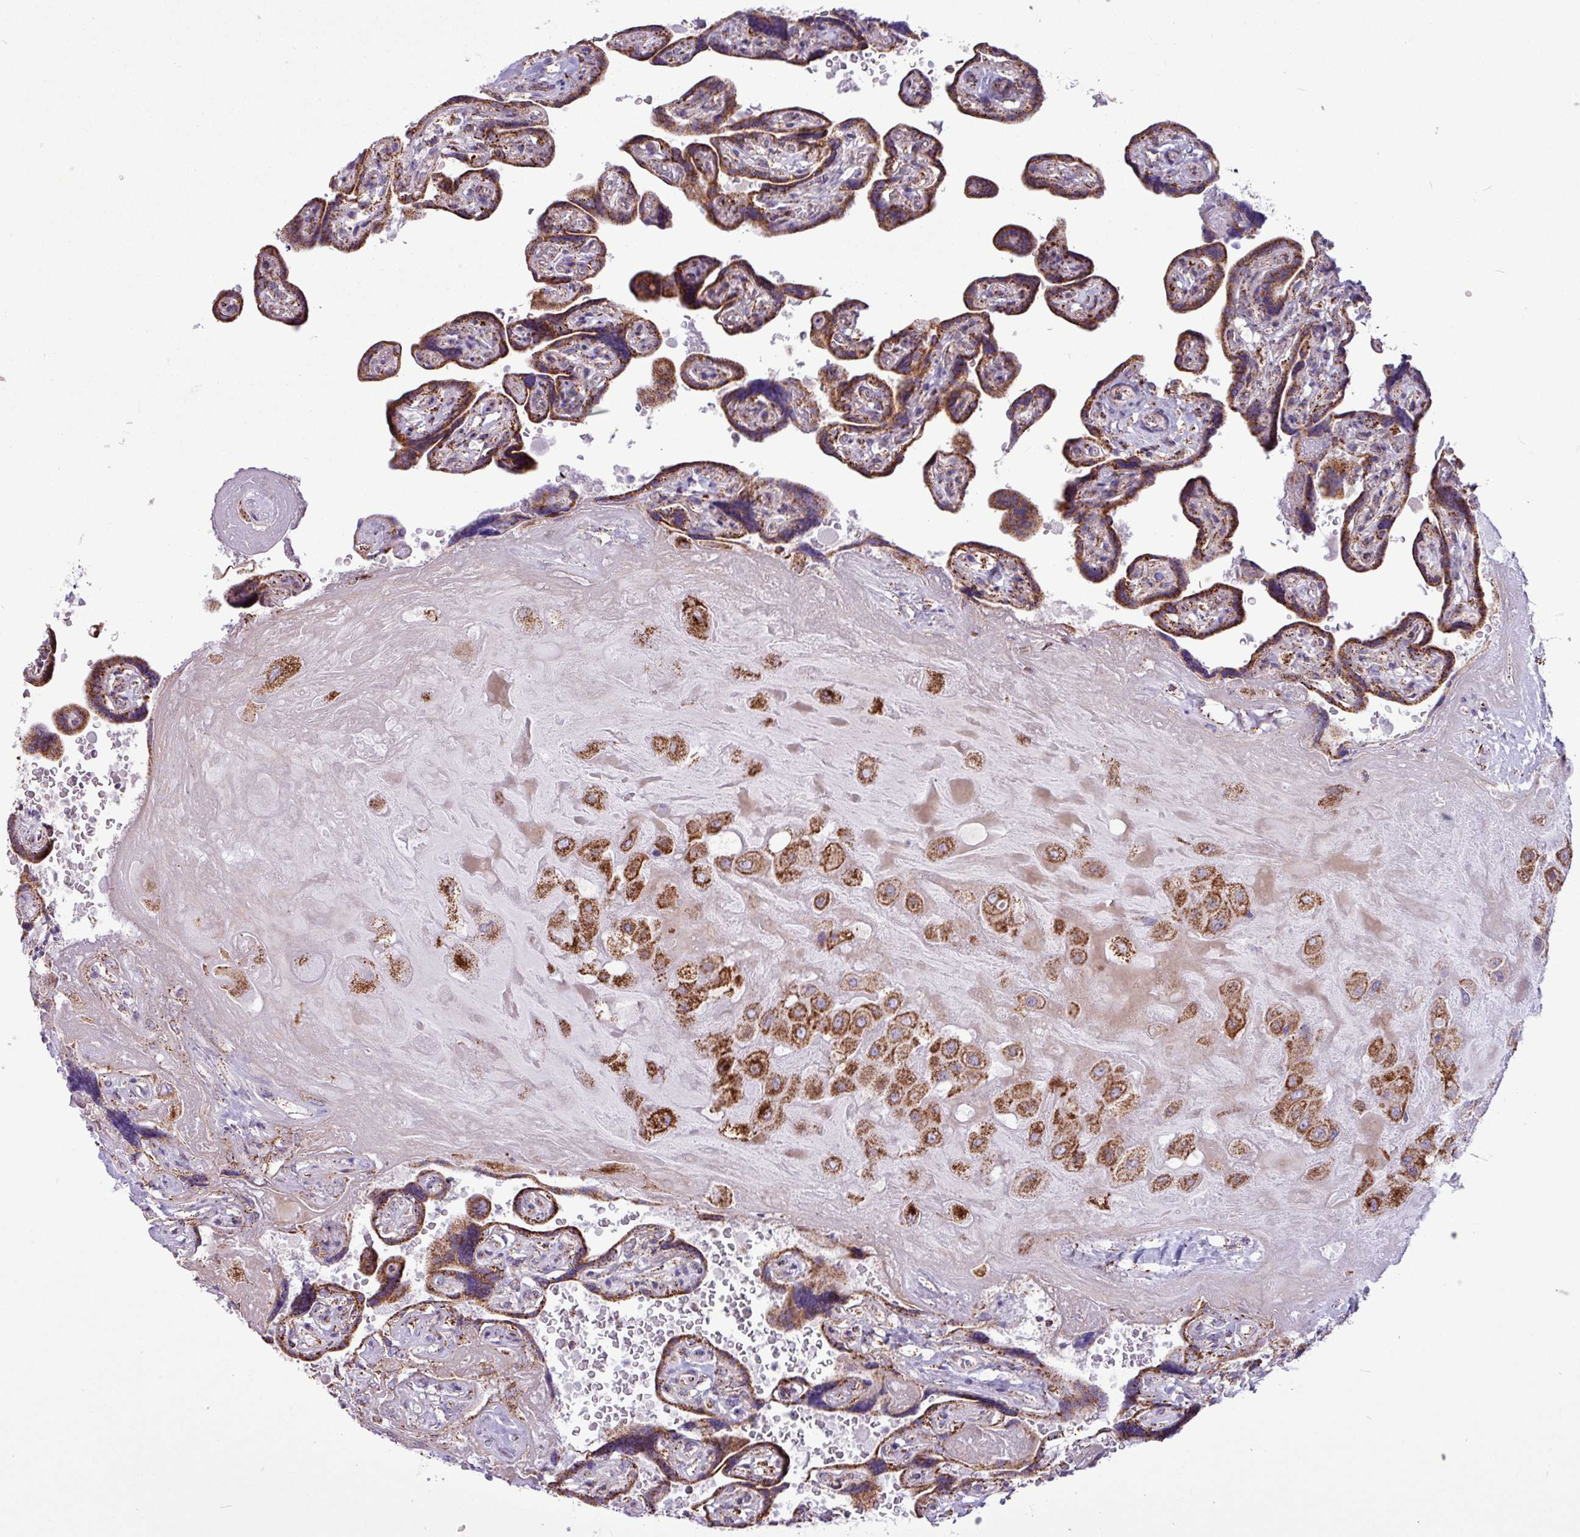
{"staining": {"intensity": "moderate", "quantity": ">75%", "location": "cytoplasmic/membranous"}, "tissue": "placenta", "cell_type": "Decidual cells", "image_type": "normal", "snomed": [{"axis": "morphology", "description": "Normal tissue, NOS"}, {"axis": "topography", "description": "Placenta"}], "caption": "Moderate cytoplasmic/membranous protein expression is appreciated in approximately >75% of decidual cells in placenta. The staining was performed using DAB (3,3'-diaminobenzidine), with brown indicating positive protein expression. Nuclei are stained blue with hematoxylin.", "gene": "RTL3", "patient": {"sex": "female", "age": 32}}